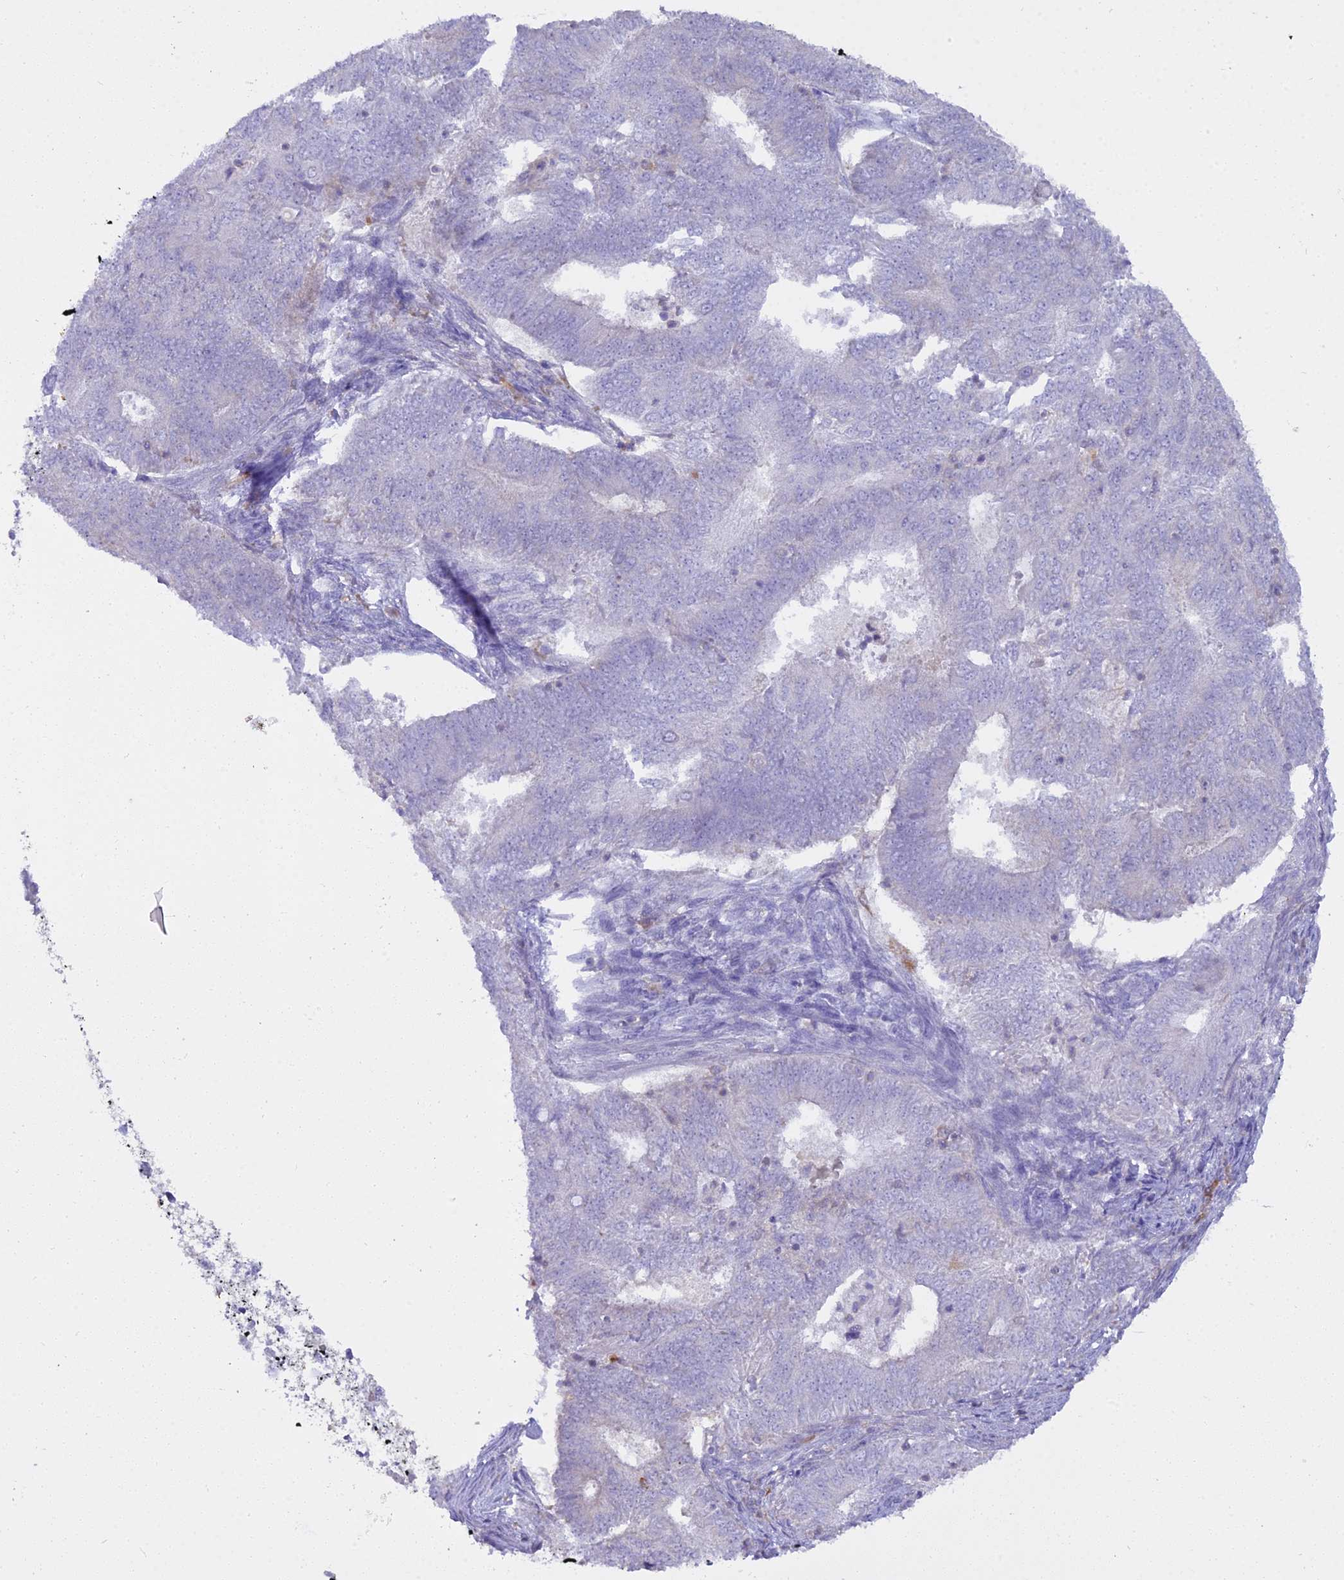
{"staining": {"intensity": "negative", "quantity": "none", "location": "none"}, "tissue": "endometrial cancer", "cell_type": "Tumor cells", "image_type": "cancer", "snomed": [{"axis": "morphology", "description": "Adenocarcinoma, NOS"}, {"axis": "topography", "description": "Endometrium"}], "caption": "Histopathology image shows no protein staining in tumor cells of adenocarcinoma (endometrial) tissue.", "gene": "BLNK", "patient": {"sex": "female", "age": 62}}